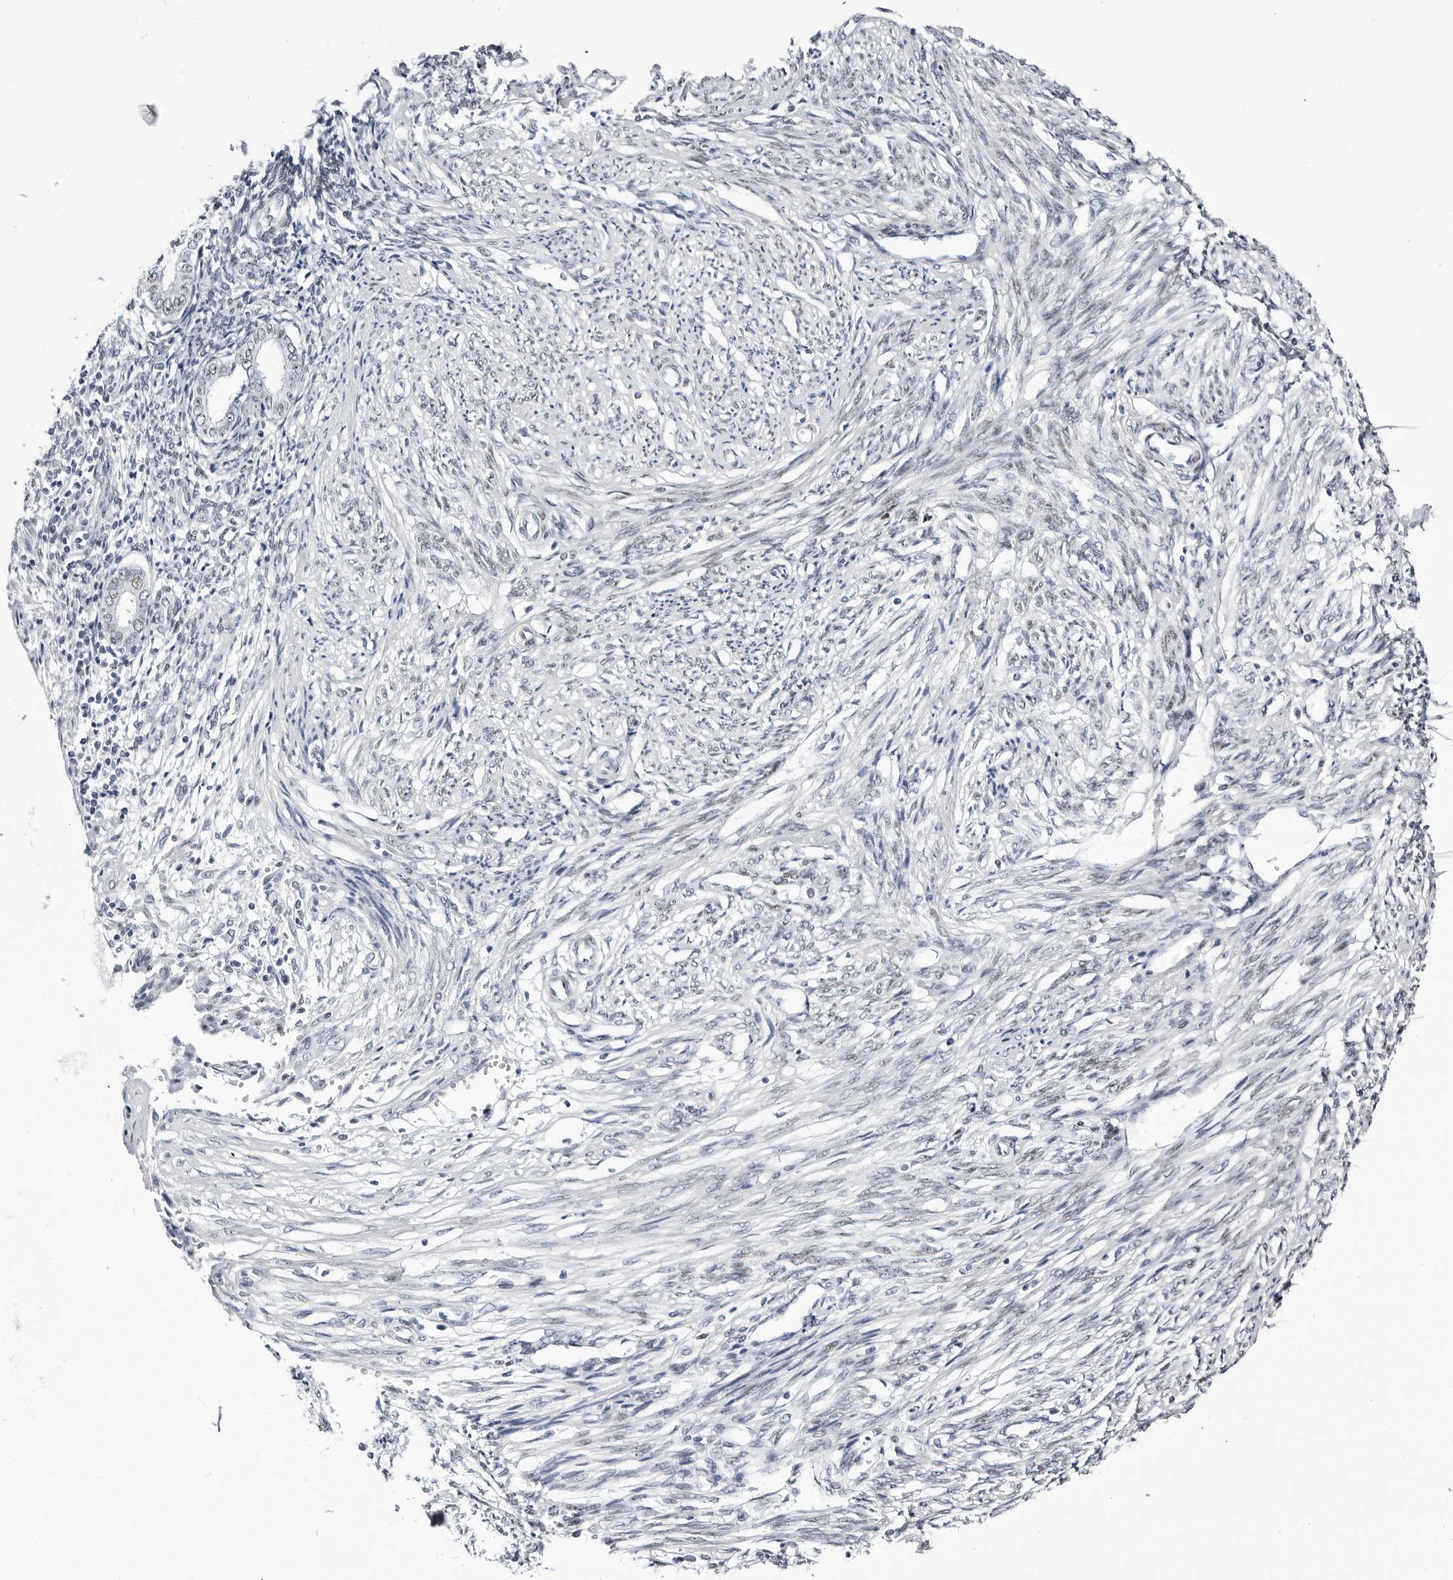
{"staining": {"intensity": "negative", "quantity": "none", "location": "none"}, "tissue": "endometrium", "cell_type": "Cells in endometrial stroma", "image_type": "normal", "snomed": [{"axis": "morphology", "description": "Normal tissue, NOS"}, {"axis": "topography", "description": "Endometrium"}], "caption": "A histopathology image of endometrium stained for a protein exhibits no brown staining in cells in endometrial stroma. Nuclei are stained in blue.", "gene": "VEZF1", "patient": {"sex": "female", "age": 56}}